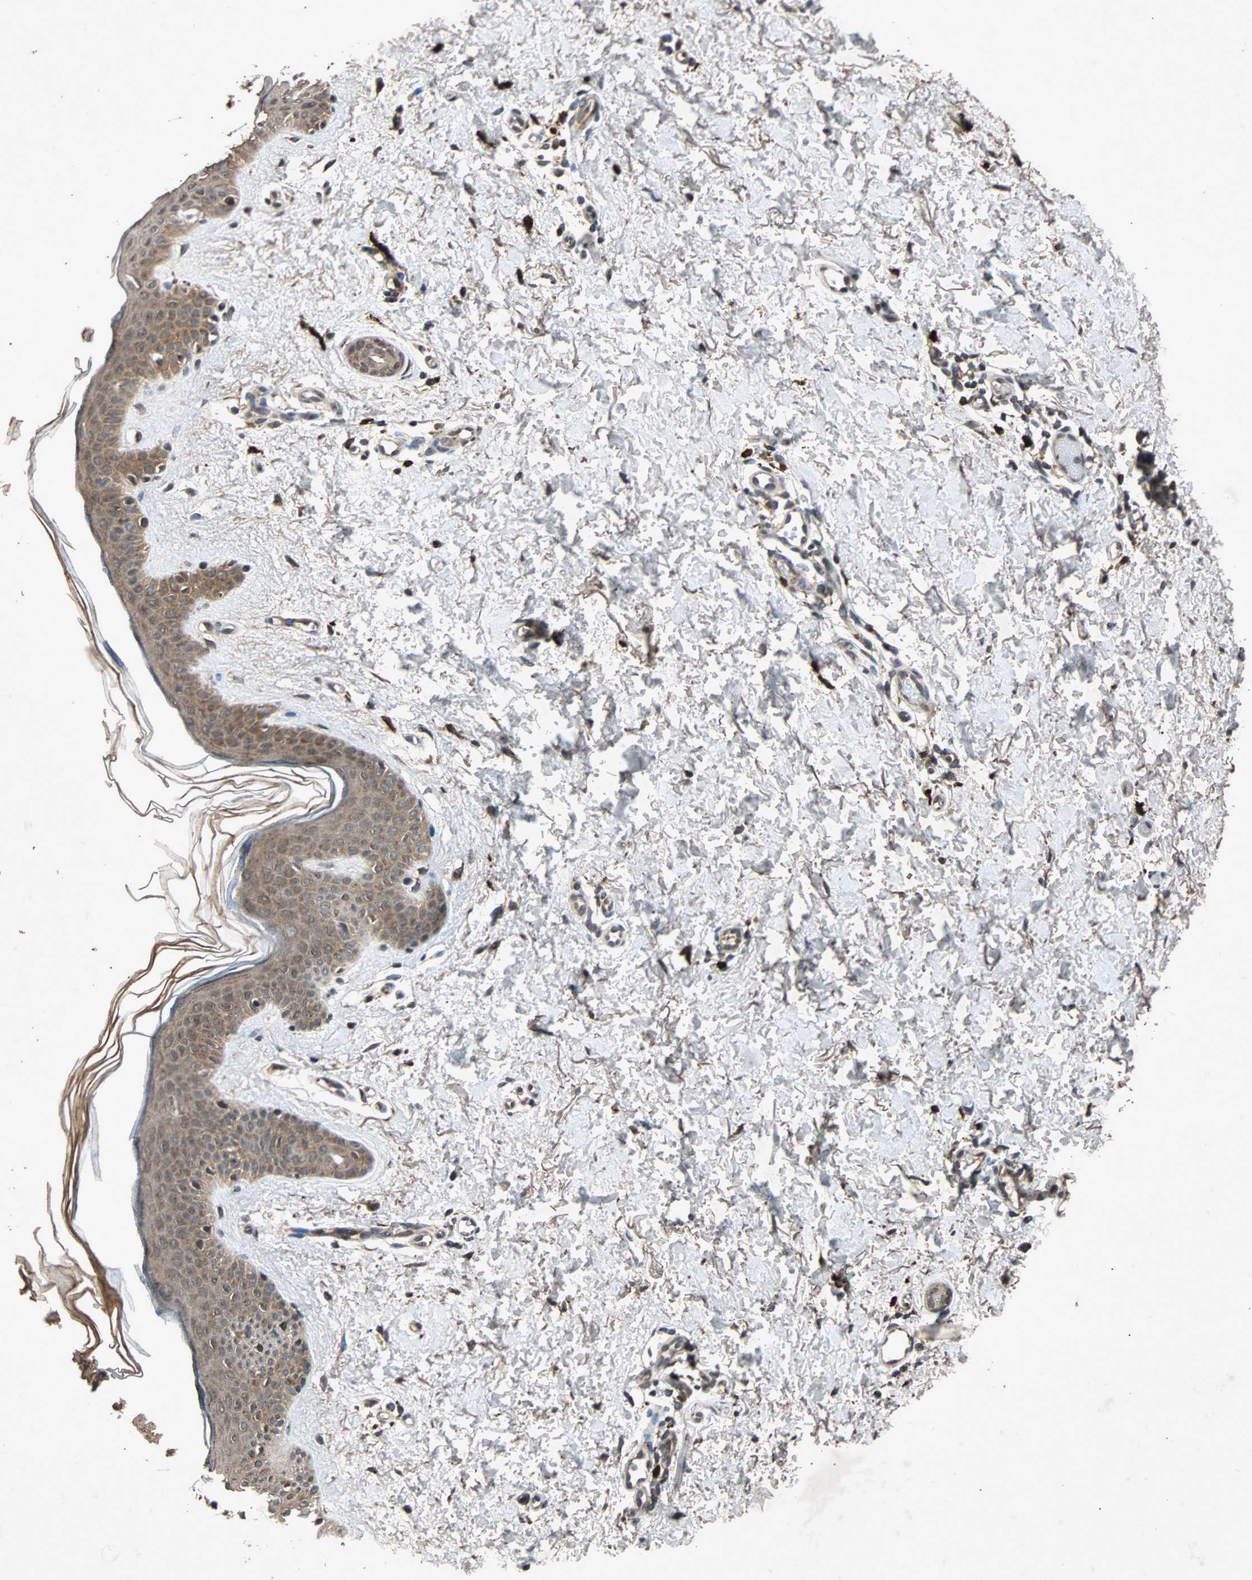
{"staining": {"intensity": "strong", "quantity": ">75%", "location": "cytoplasmic/membranous"}, "tissue": "skin", "cell_type": "Fibroblasts", "image_type": "normal", "snomed": [{"axis": "morphology", "description": "Normal tissue, NOS"}, {"axis": "topography", "description": "Skin"}], "caption": "Human skin stained with a brown dye exhibits strong cytoplasmic/membranous positive expression in approximately >75% of fibroblasts.", "gene": "USP31", "patient": {"sex": "female", "age": 56}}